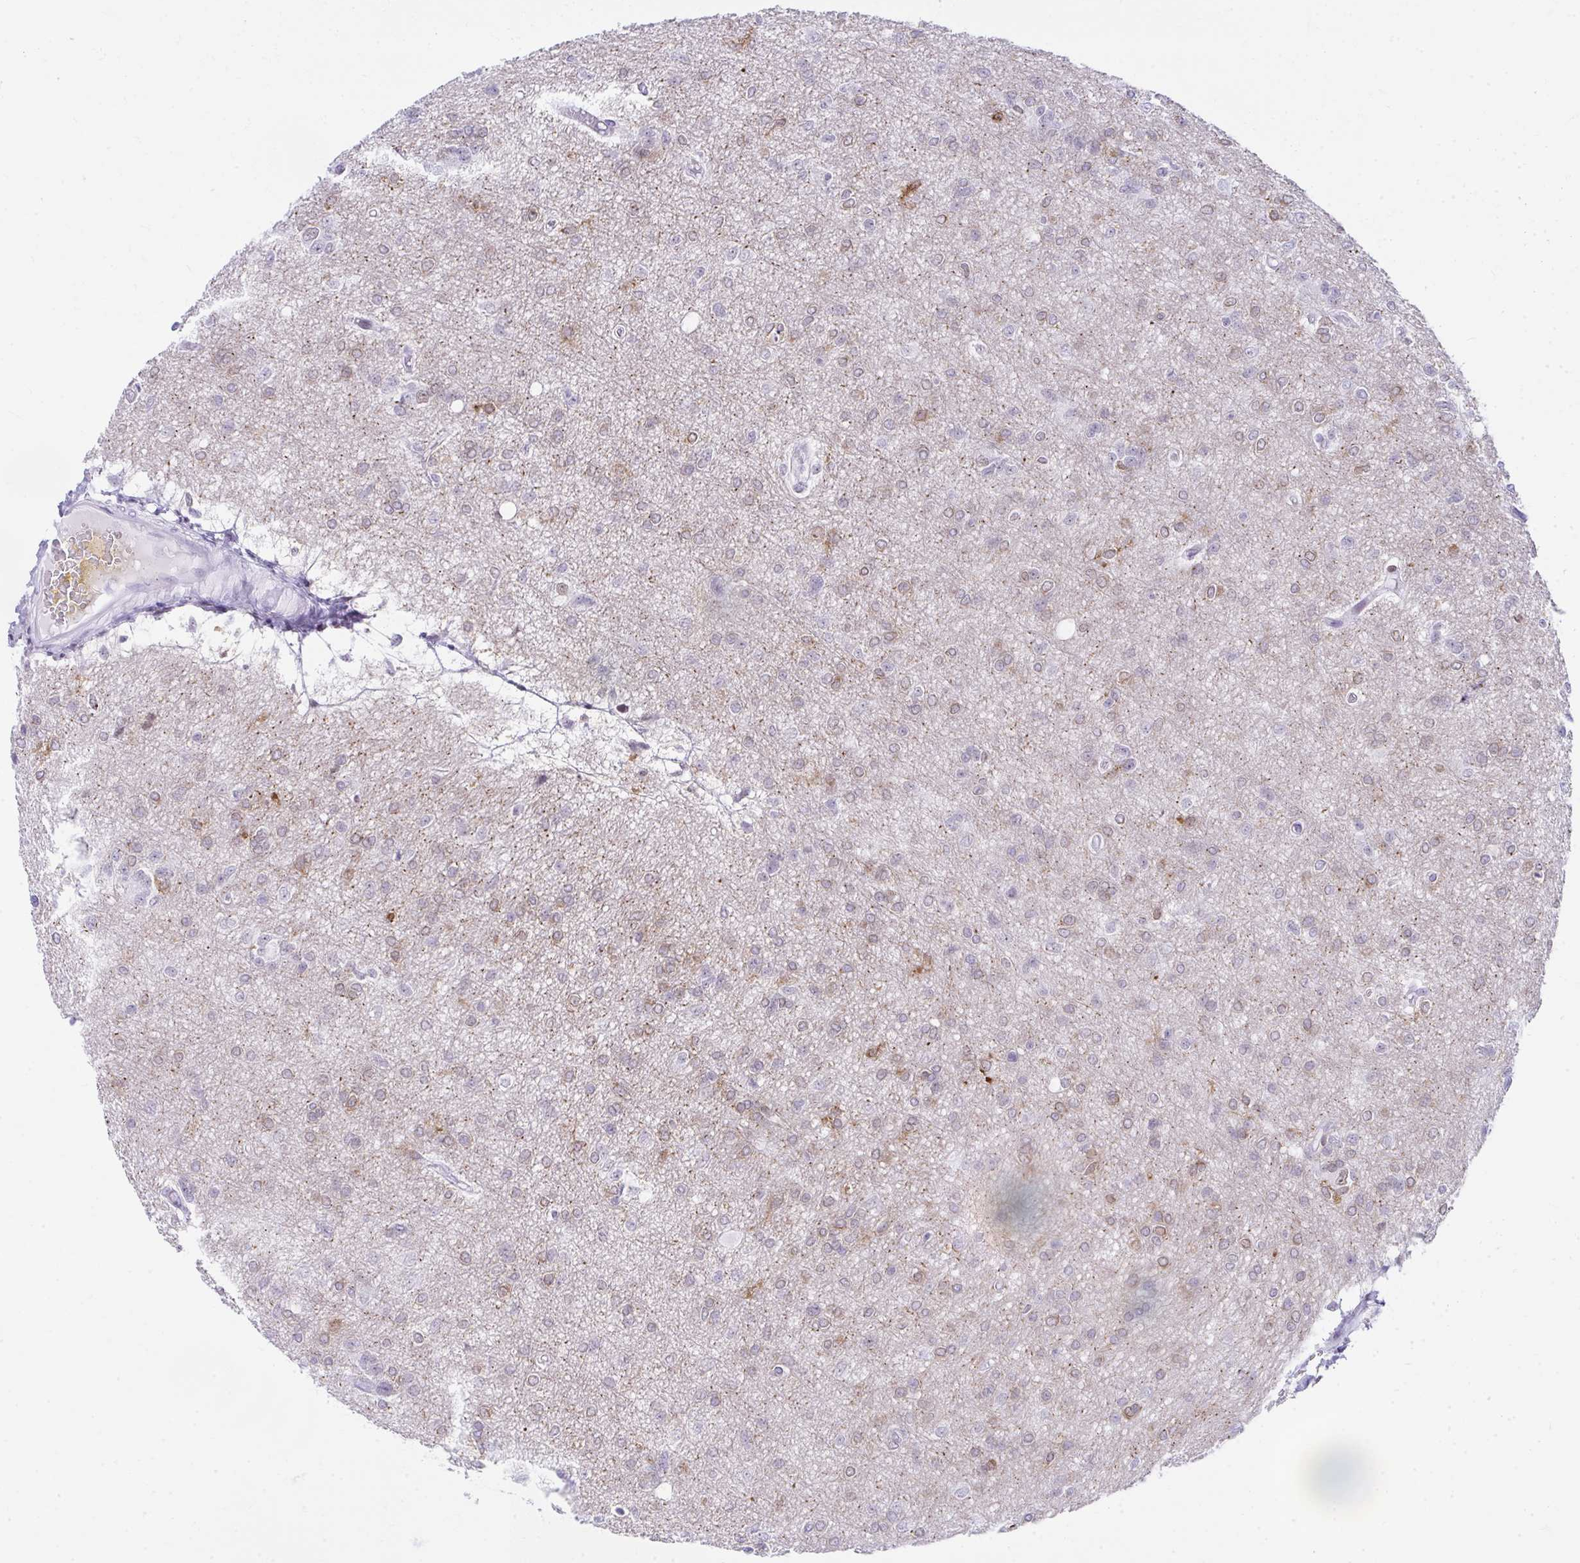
{"staining": {"intensity": "weak", "quantity": "25%-75%", "location": "cytoplasmic/membranous"}, "tissue": "glioma", "cell_type": "Tumor cells", "image_type": "cancer", "snomed": [{"axis": "morphology", "description": "Glioma, malignant, Low grade"}, {"axis": "topography", "description": "Brain"}], "caption": "Protein expression analysis of human glioma reveals weak cytoplasmic/membranous positivity in approximately 25%-75% of tumor cells.", "gene": "GLDN", "patient": {"sex": "male", "age": 26}}